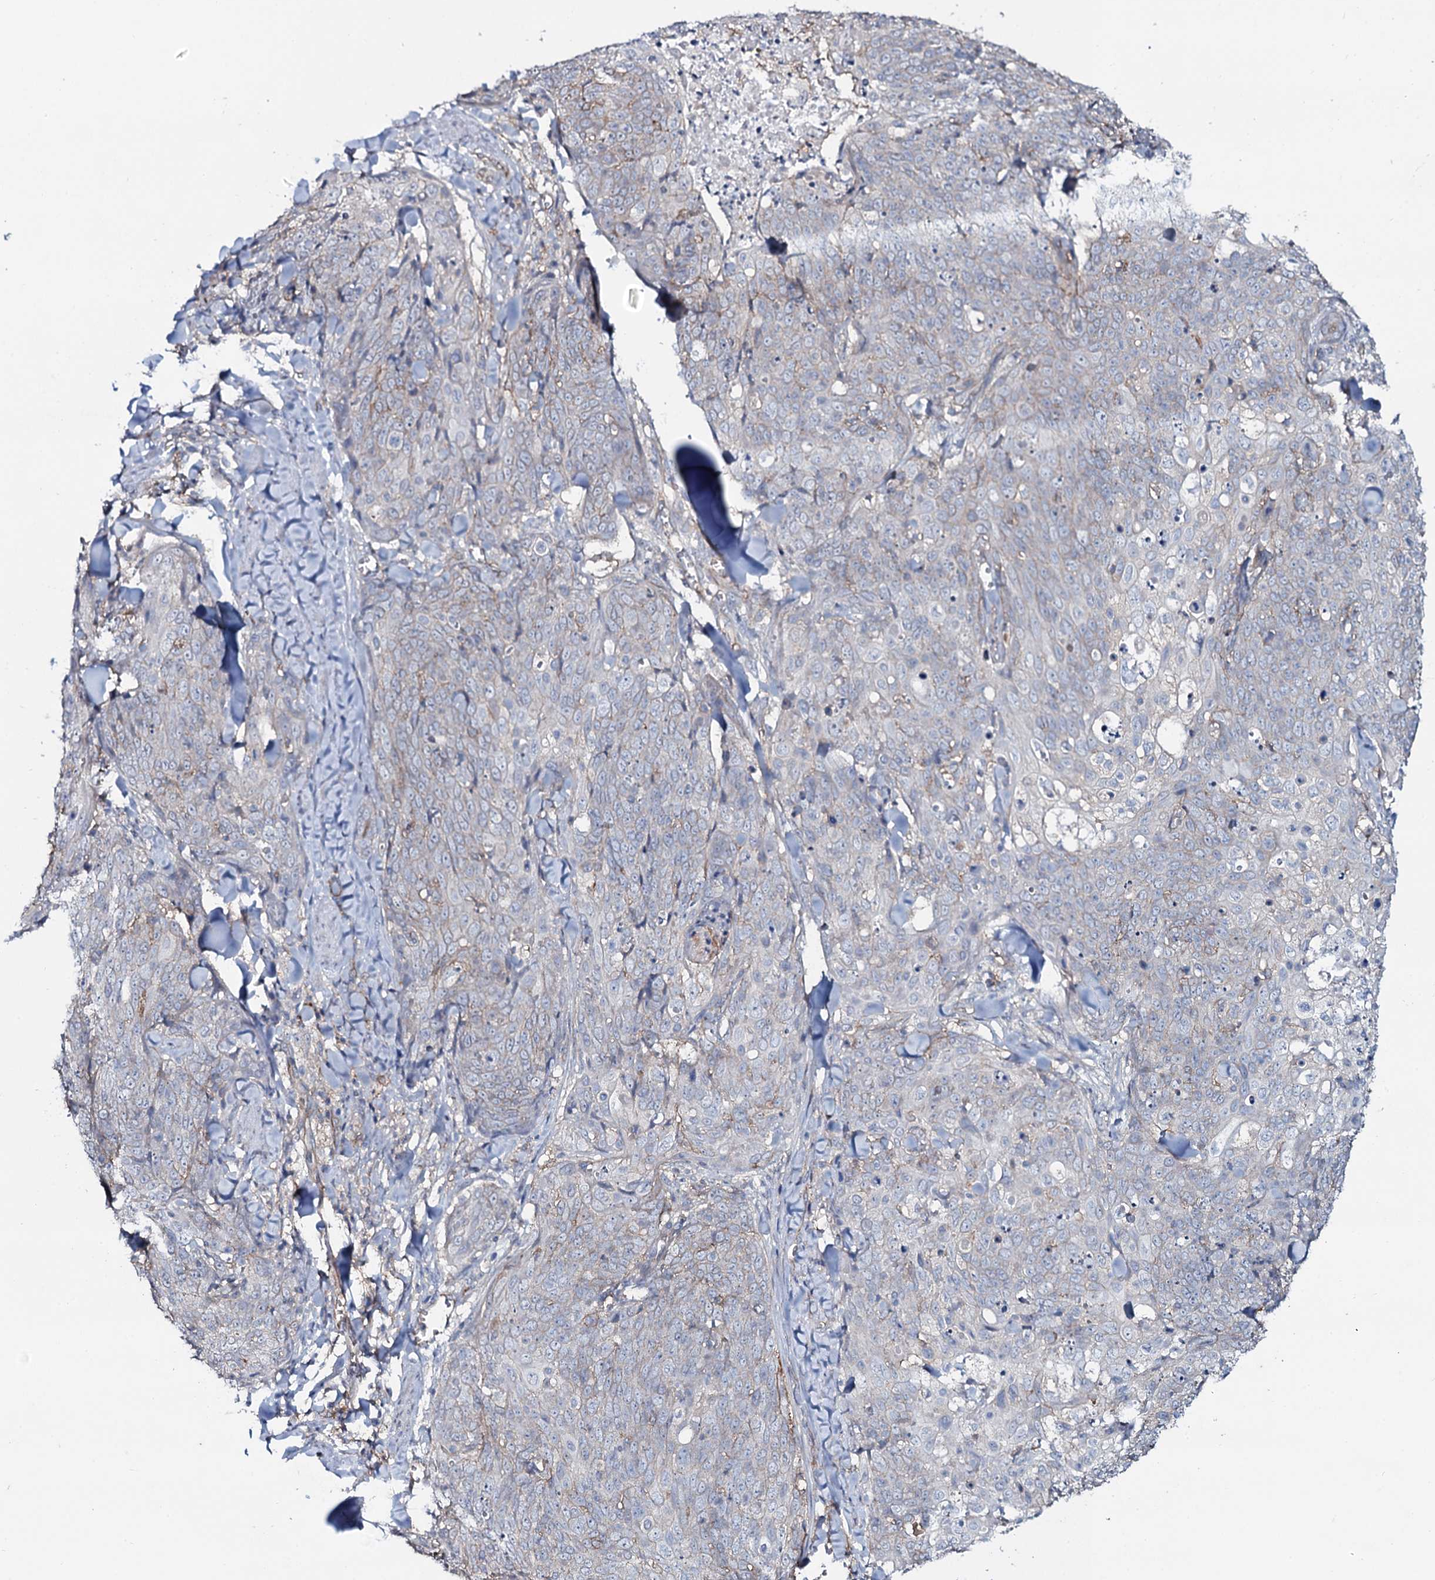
{"staining": {"intensity": "moderate", "quantity": "<25%", "location": "cytoplasmic/membranous"}, "tissue": "skin cancer", "cell_type": "Tumor cells", "image_type": "cancer", "snomed": [{"axis": "morphology", "description": "Squamous cell carcinoma, NOS"}, {"axis": "topography", "description": "Skin"}, {"axis": "topography", "description": "Vulva"}], "caption": "High-power microscopy captured an immunohistochemistry (IHC) histopathology image of squamous cell carcinoma (skin), revealing moderate cytoplasmic/membranous expression in about <25% of tumor cells.", "gene": "SNAP23", "patient": {"sex": "female", "age": 85}}